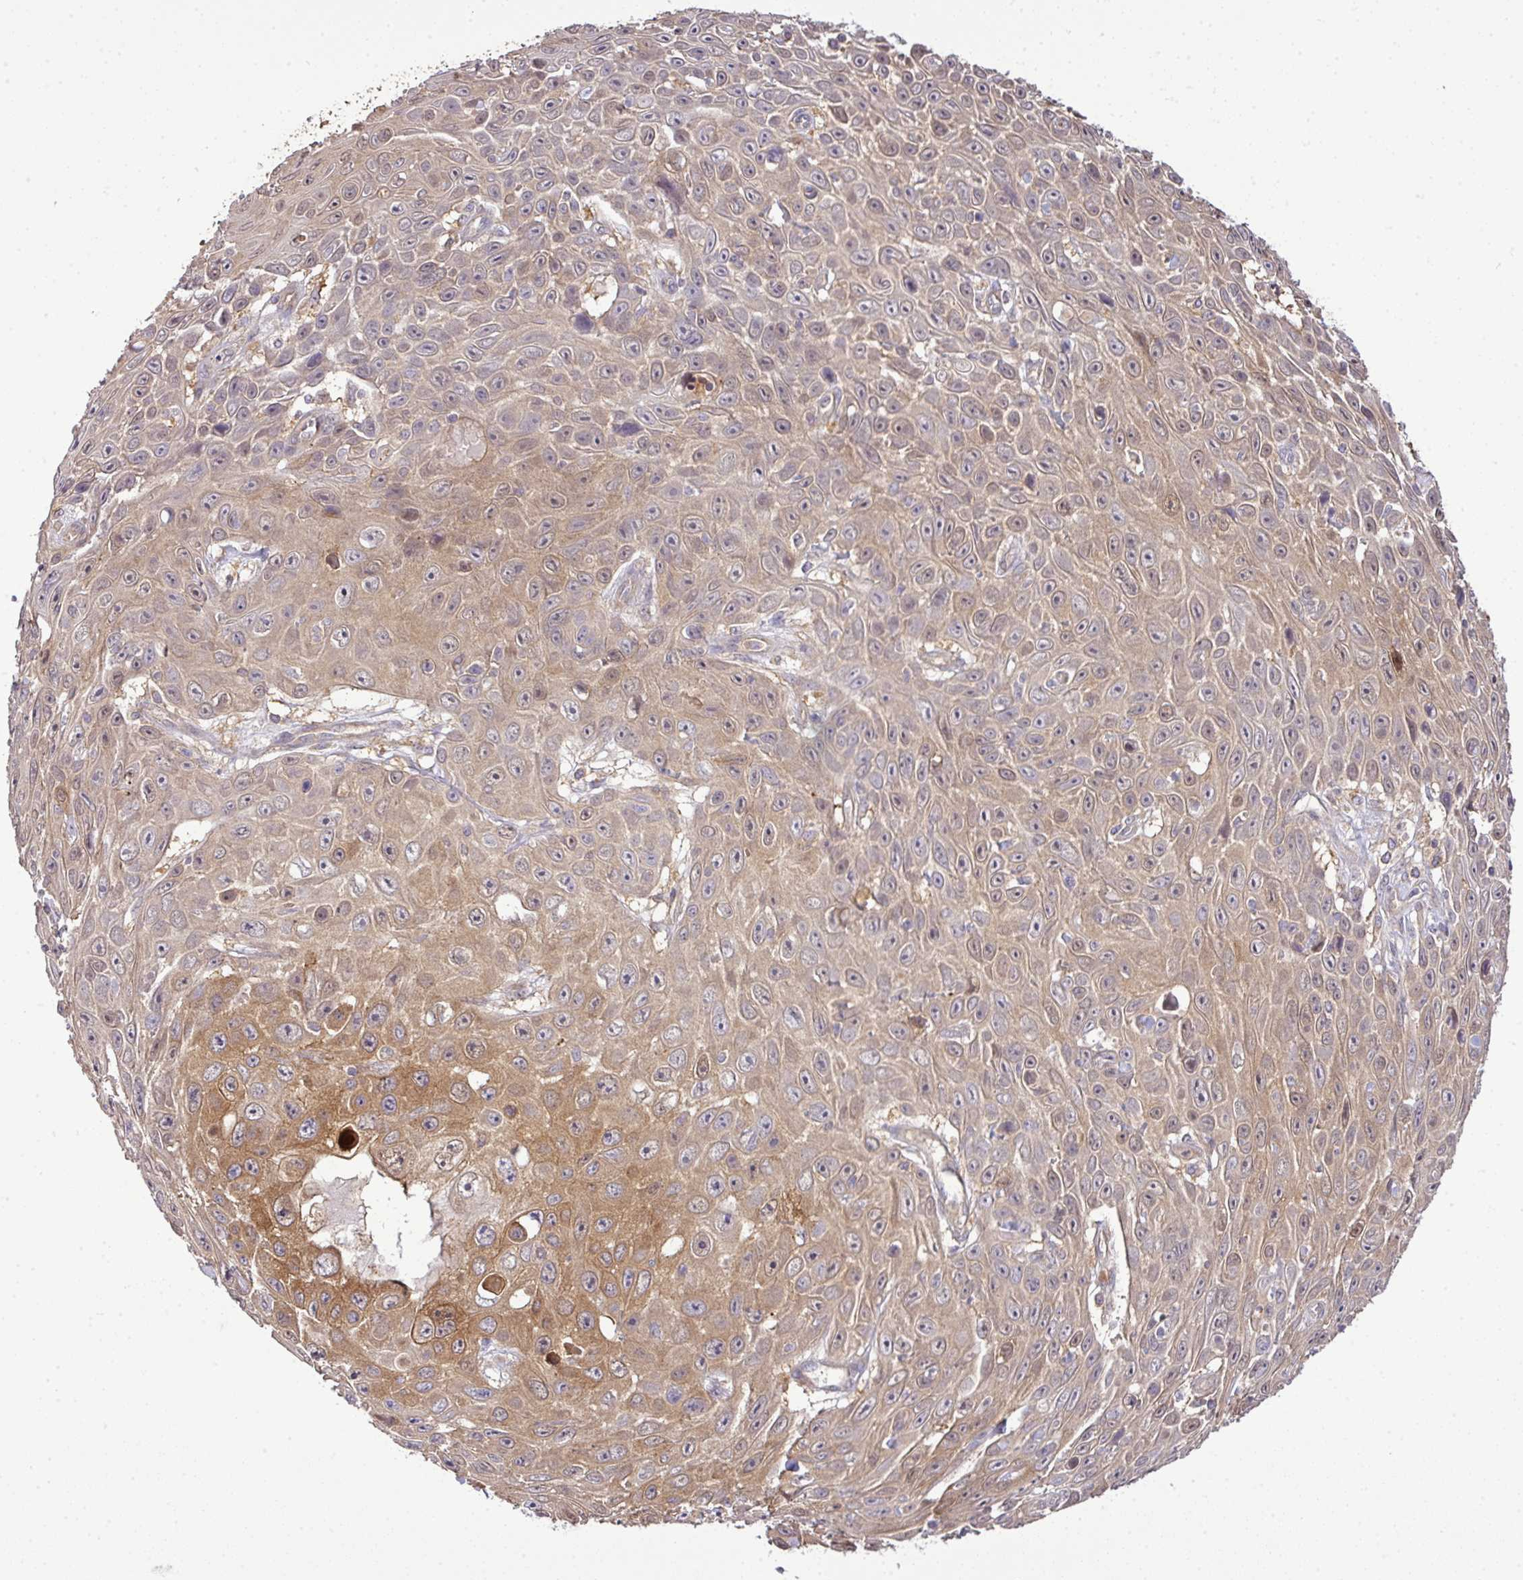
{"staining": {"intensity": "moderate", "quantity": "25%-75%", "location": "cytoplasmic/membranous"}, "tissue": "skin cancer", "cell_type": "Tumor cells", "image_type": "cancer", "snomed": [{"axis": "morphology", "description": "Squamous cell carcinoma, NOS"}, {"axis": "topography", "description": "Skin"}], "caption": "A micrograph showing moderate cytoplasmic/membranous positivity in approximately 25%-75% of tumor cells in skin cancer (squamous cell carcinoma), as visualized by brown immunohistochemical staining.", "gene": "TMEM107", "patient": {"sex": "male", "age": 82}}